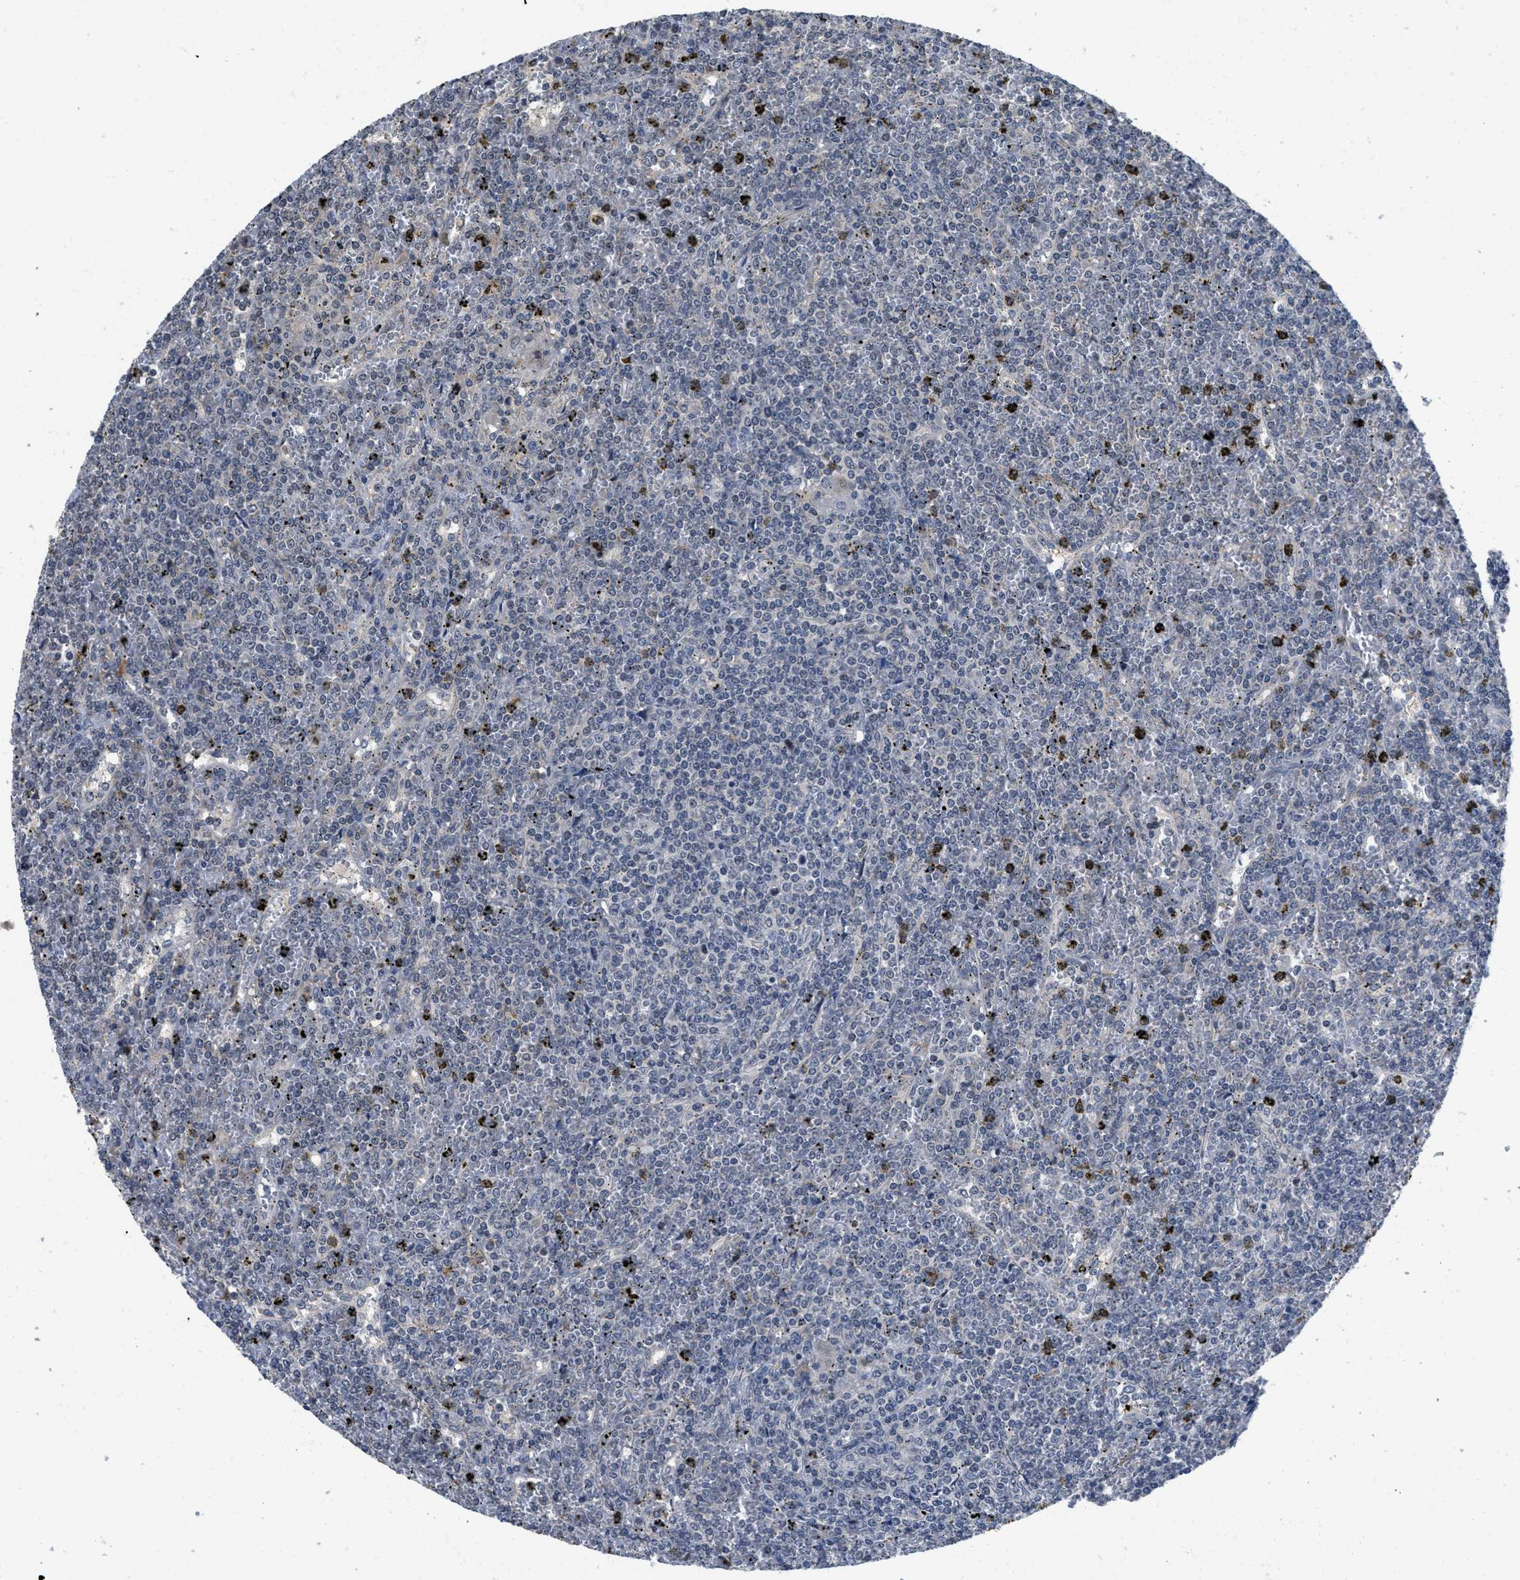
{"staining": {"intensity": "negative", "quantity": "none", "location": "none"}, "tissue": "lymphoma", "cell_type": "Tumor cells", "image_type": "cancer", "snomed": [{"axis": "morphology", "description": "Malignant lymphoma, non-Hodgkin's type, Low grade"}, {"axis": "topography", "description": "Spleen"}], "caption": "A micrograph of human lymphoma is negative for staining in tumor cells.", "gene": "ANGPT1", "patient": {"sex": "female", "age": 19}}